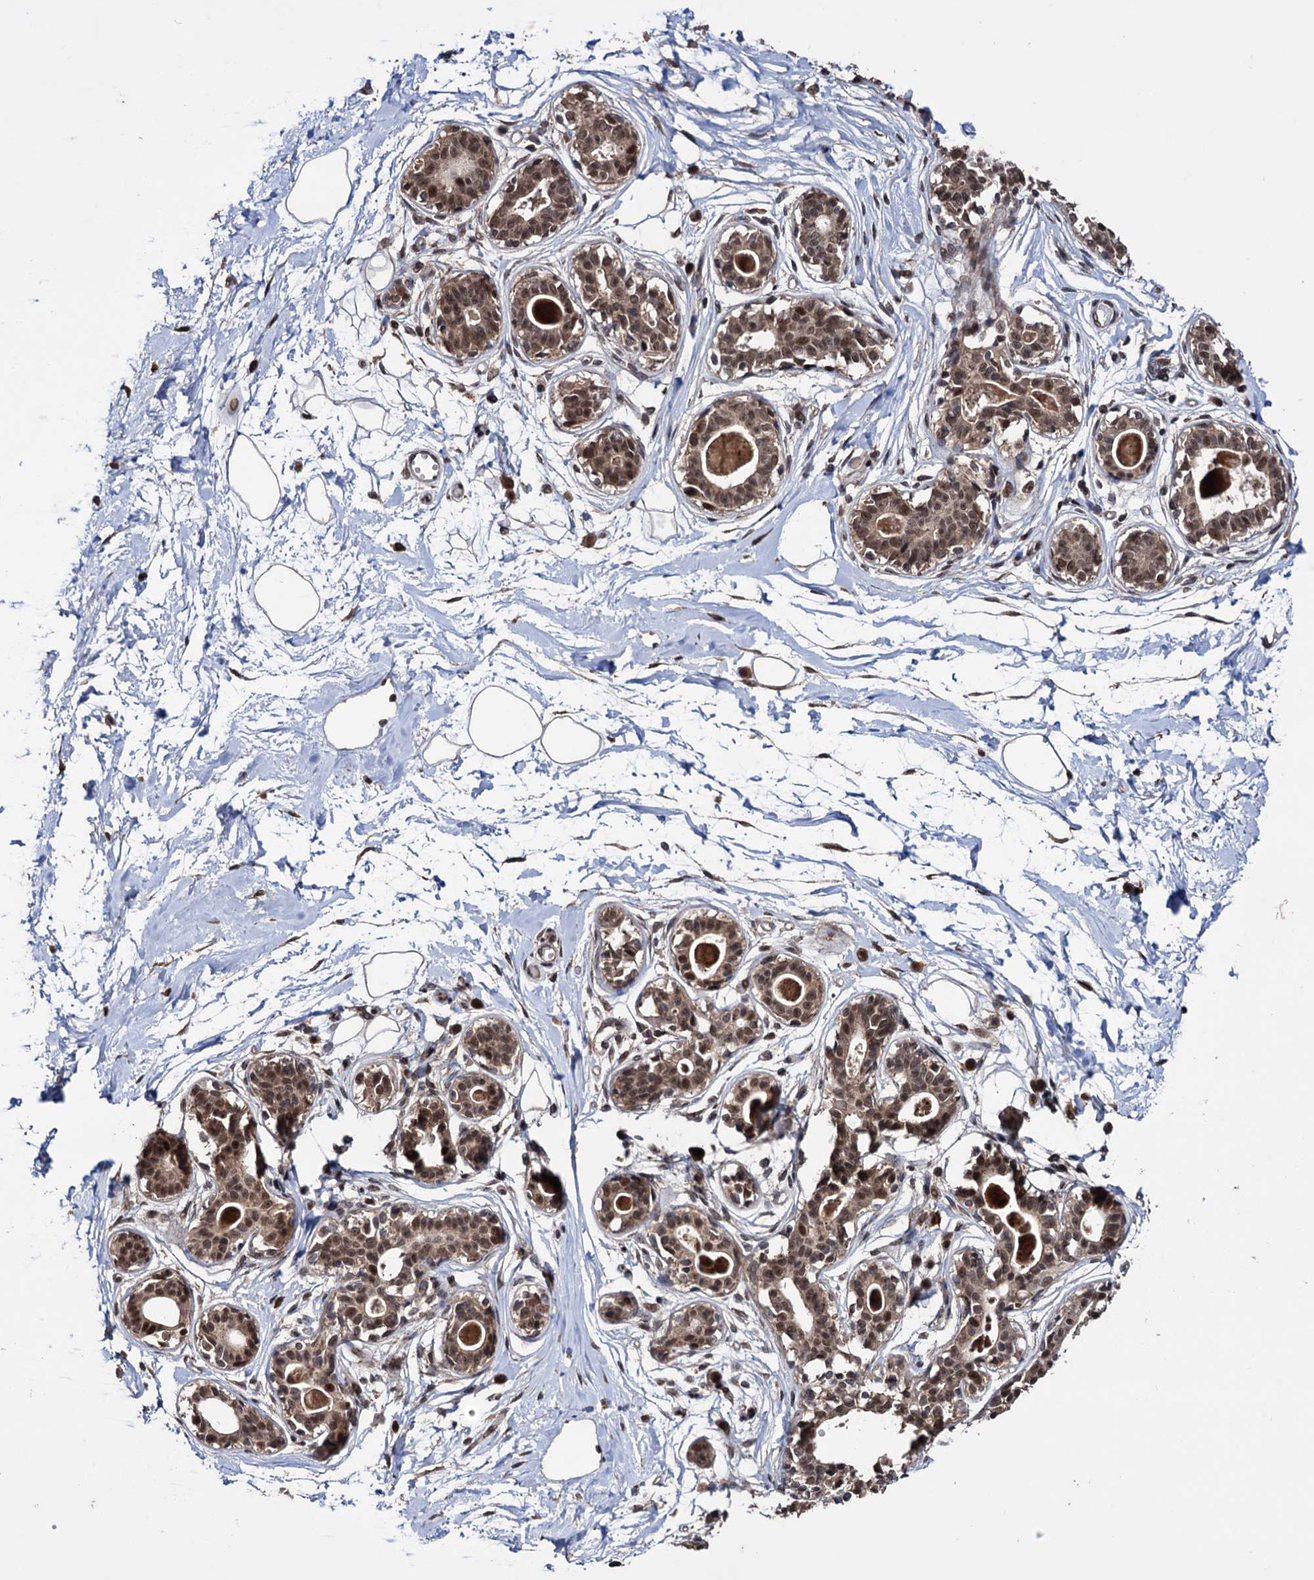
{"staining": {"intensity": "negative", "quantity": "none", "location": "none"}, "tissue": "breast", "cell_type": "Adipocytes", "image_type": "normal", "snomed": [{"axis": "morphology", "description": "Normal tissue, NOS"}, {"axis": "topography", "description": "Breast"}], "caption": "An immunohistochemistry micrograph of normal breast is shown. There is no staining in adipocytes of breast.", "gene": "KLF5", "patient": {"sex": "female", "age": 45}}